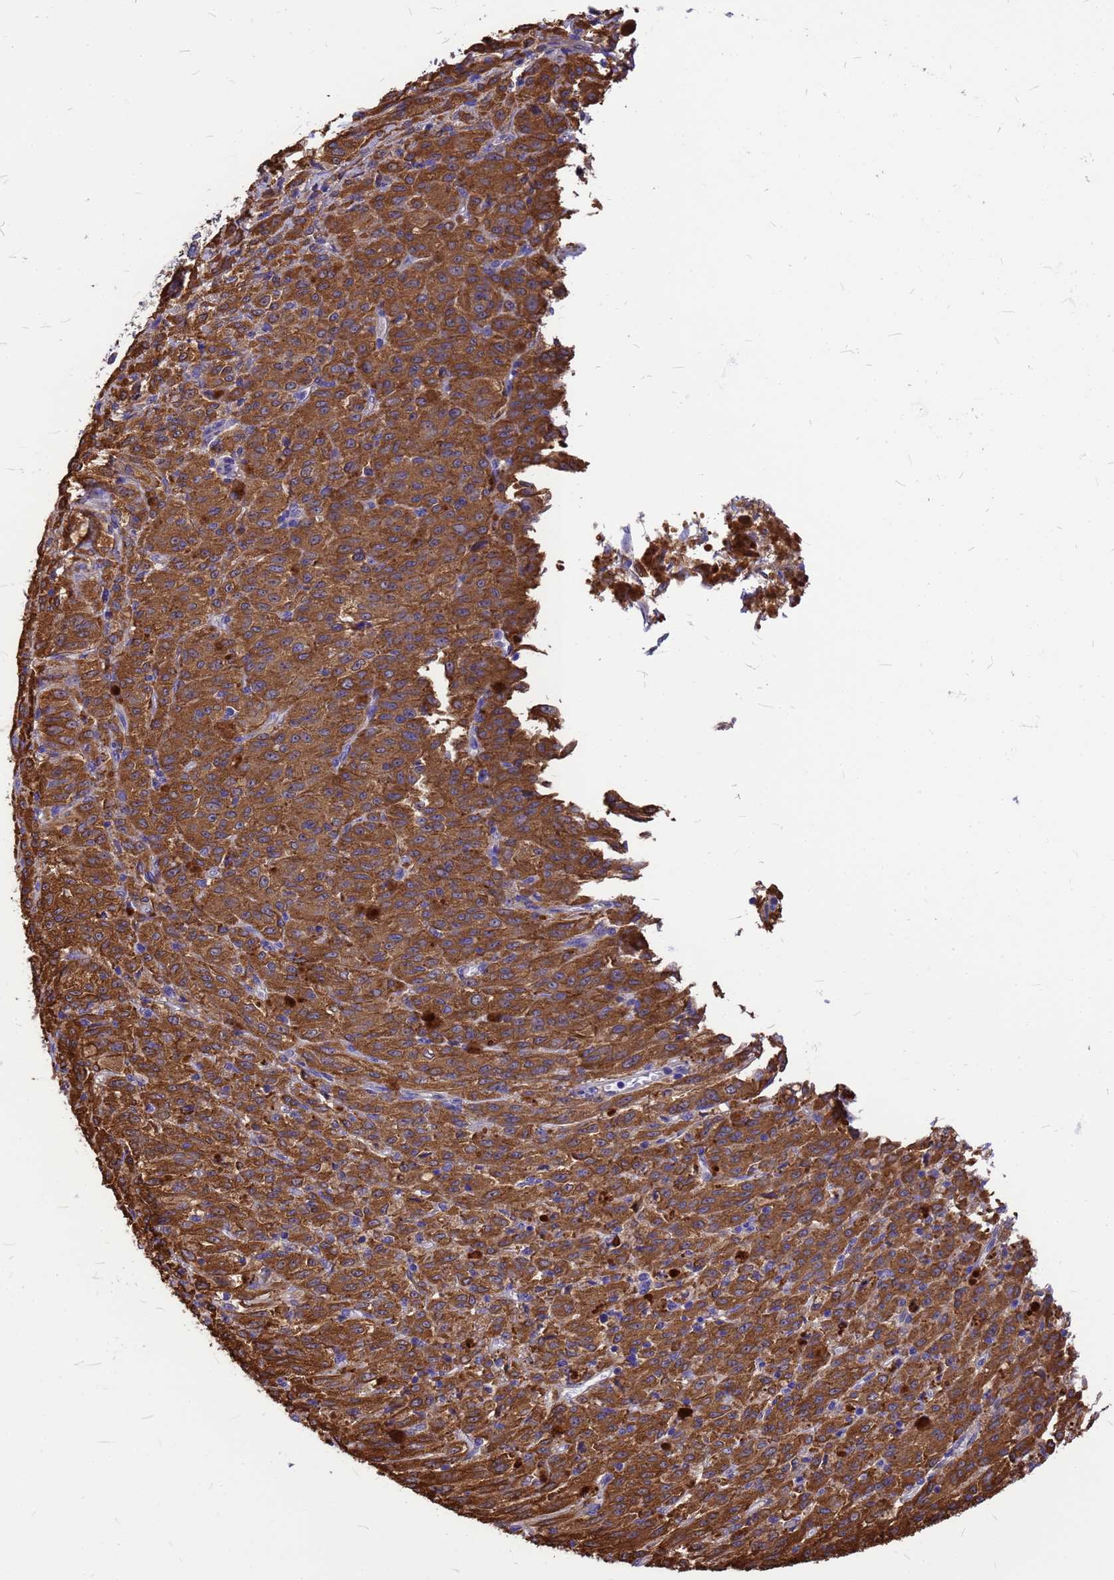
{"staining": {"intensity": "strong", "quantity": ">75%", "location": "cytoplasmic/membranous"}, "tissue": "melanoma", "cell_type": "Tumor cells", "image_type": "cancer", "snomed": [{"axis": "morphology", "description": "Malignant melanoma, NOS"}, {"axis": "topography", "description": "Skin"}], "caption": "About >75% of tumor cells in malignant melanoma demonstrate strong cytoplasmic/membranous protein staining as visualized by brown immunohistochemical staining.", "gene": "GID4", "patient": {"sex": "female", "age": 52}}